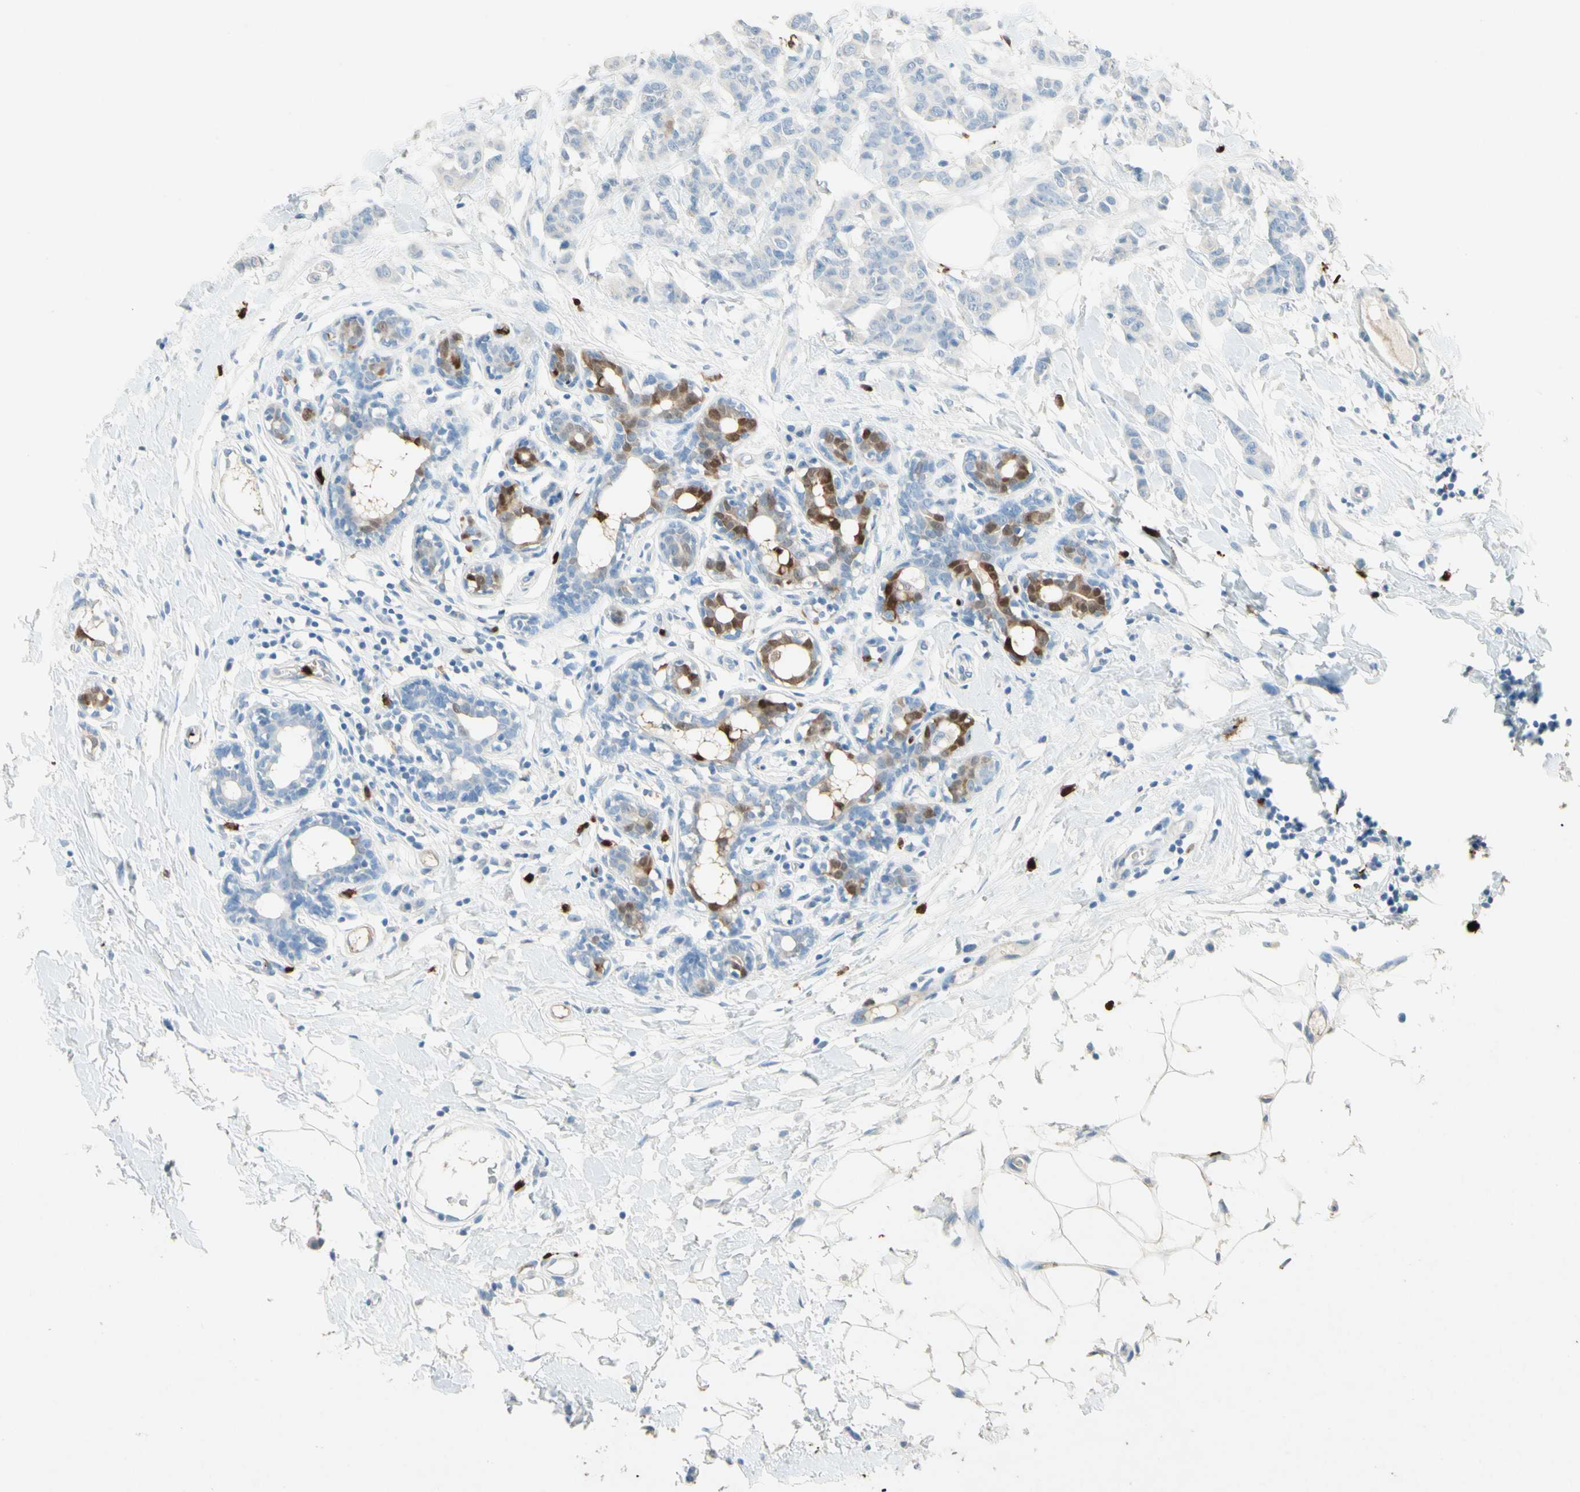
{"staining": {"intensity": "negative", "quantity": "none", "location": "none"}, "tissue": "breast cancer", "cell_type": "Tumor cells", "image_type": "cancer", "snomed": [{"axis": "morphology", "description": "Normal tissue, NOS"}, {"axis": "morphology", "description": "Duct carcinoma"}, {"axis": "topography", "description": "Breast"}], "caption": "Tumor cells are negative for protein expression in human intraductal carcinoma (breast).", "gene": "NFKBIZ", "patient": {"sex": "female", "age": 40}}